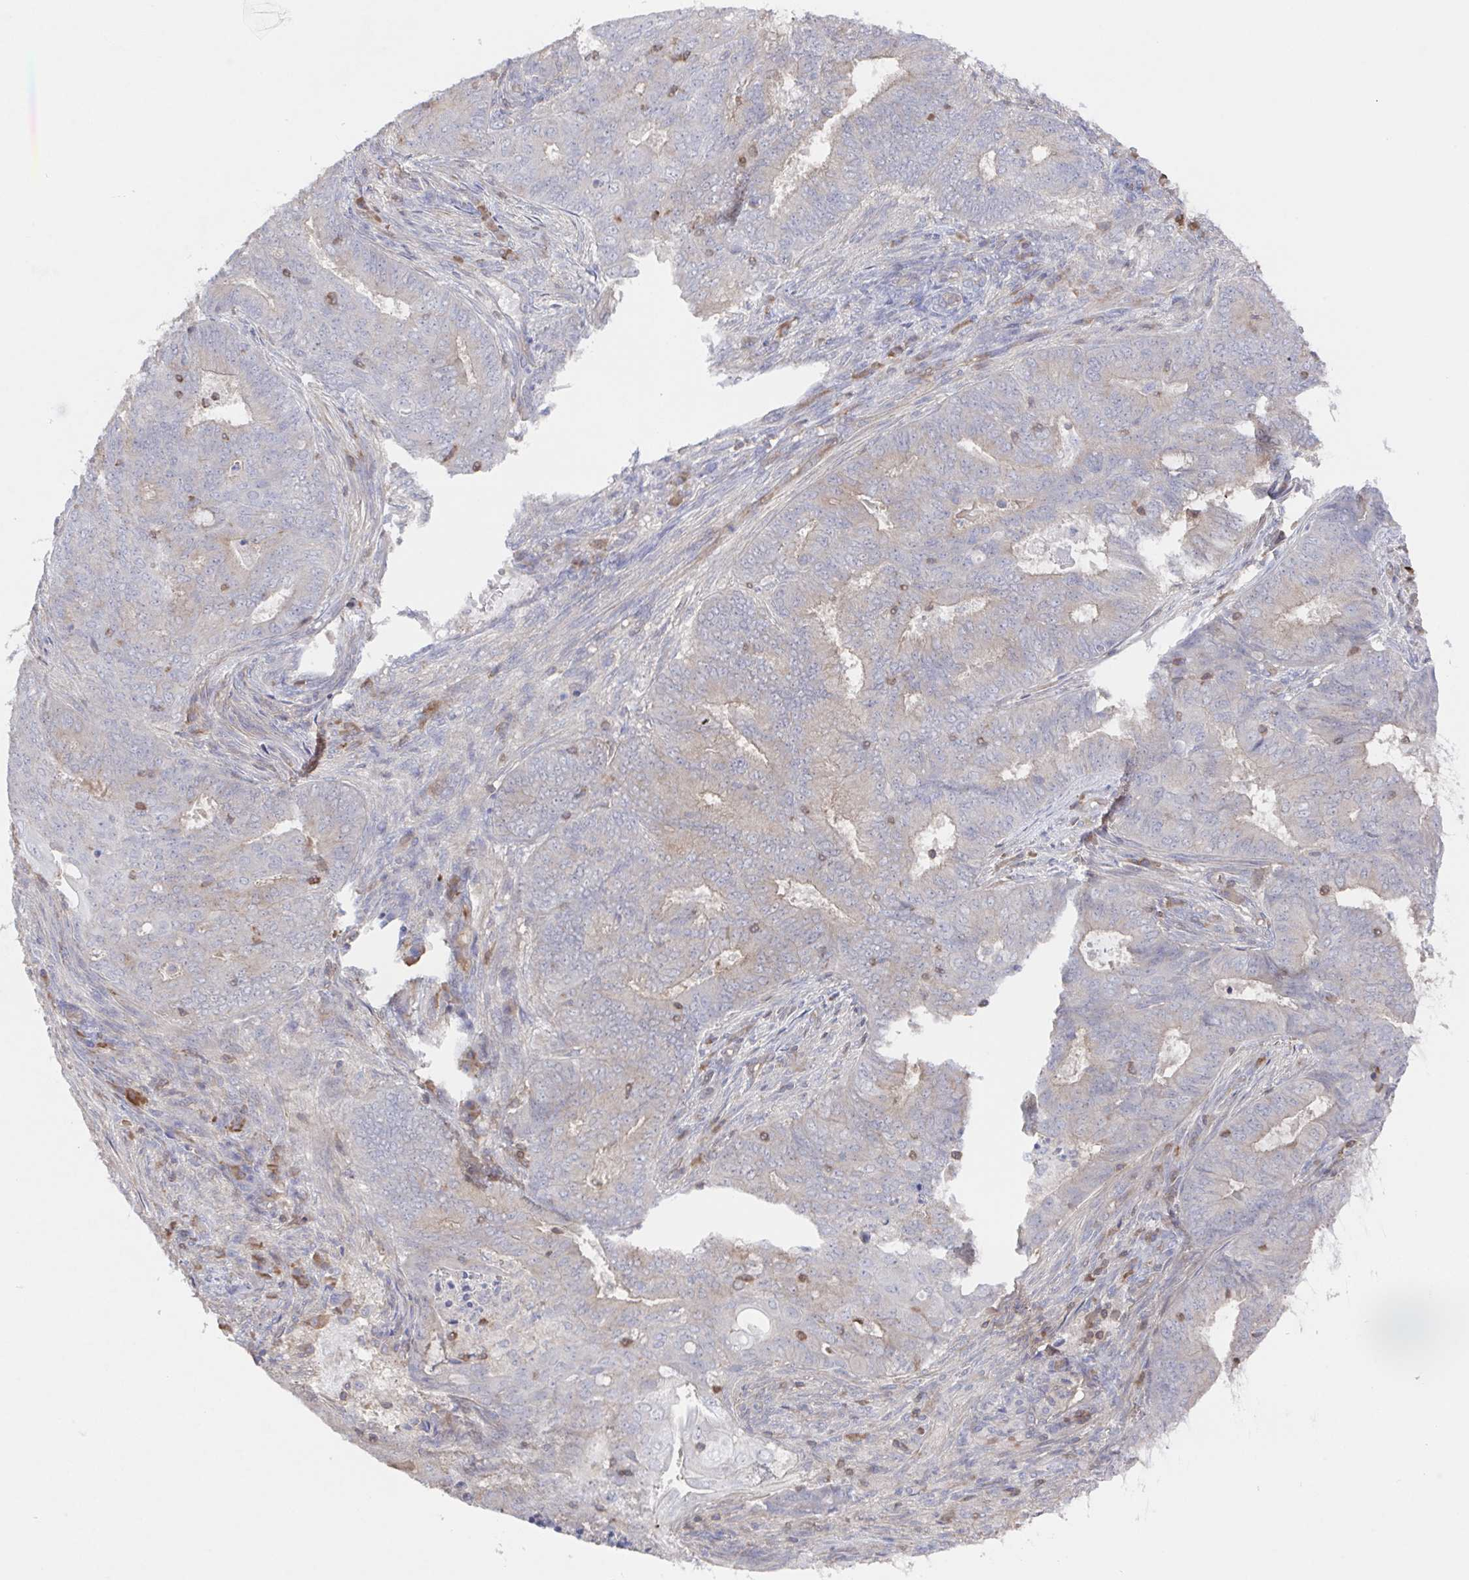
{"staining": {"intensity": "negative", "quantity": "none", "location": "none"}, "tissue": "endometrial cancer", "cell_type": "Tumor cells", "image_type": "cancer", "snomed": [{"axis": "morphology", "description": "Adenocarcinoma, NOS"}, {"axis": "topography", "description": "Endometrium"}], "caption": "DAB immunohistochemical staining of human endometrial cancer (adenocarcinoma) shows no significant staining in tumor cells.", "gene": "AGFG2", "patient": {"sex": "female", "age": 62}}